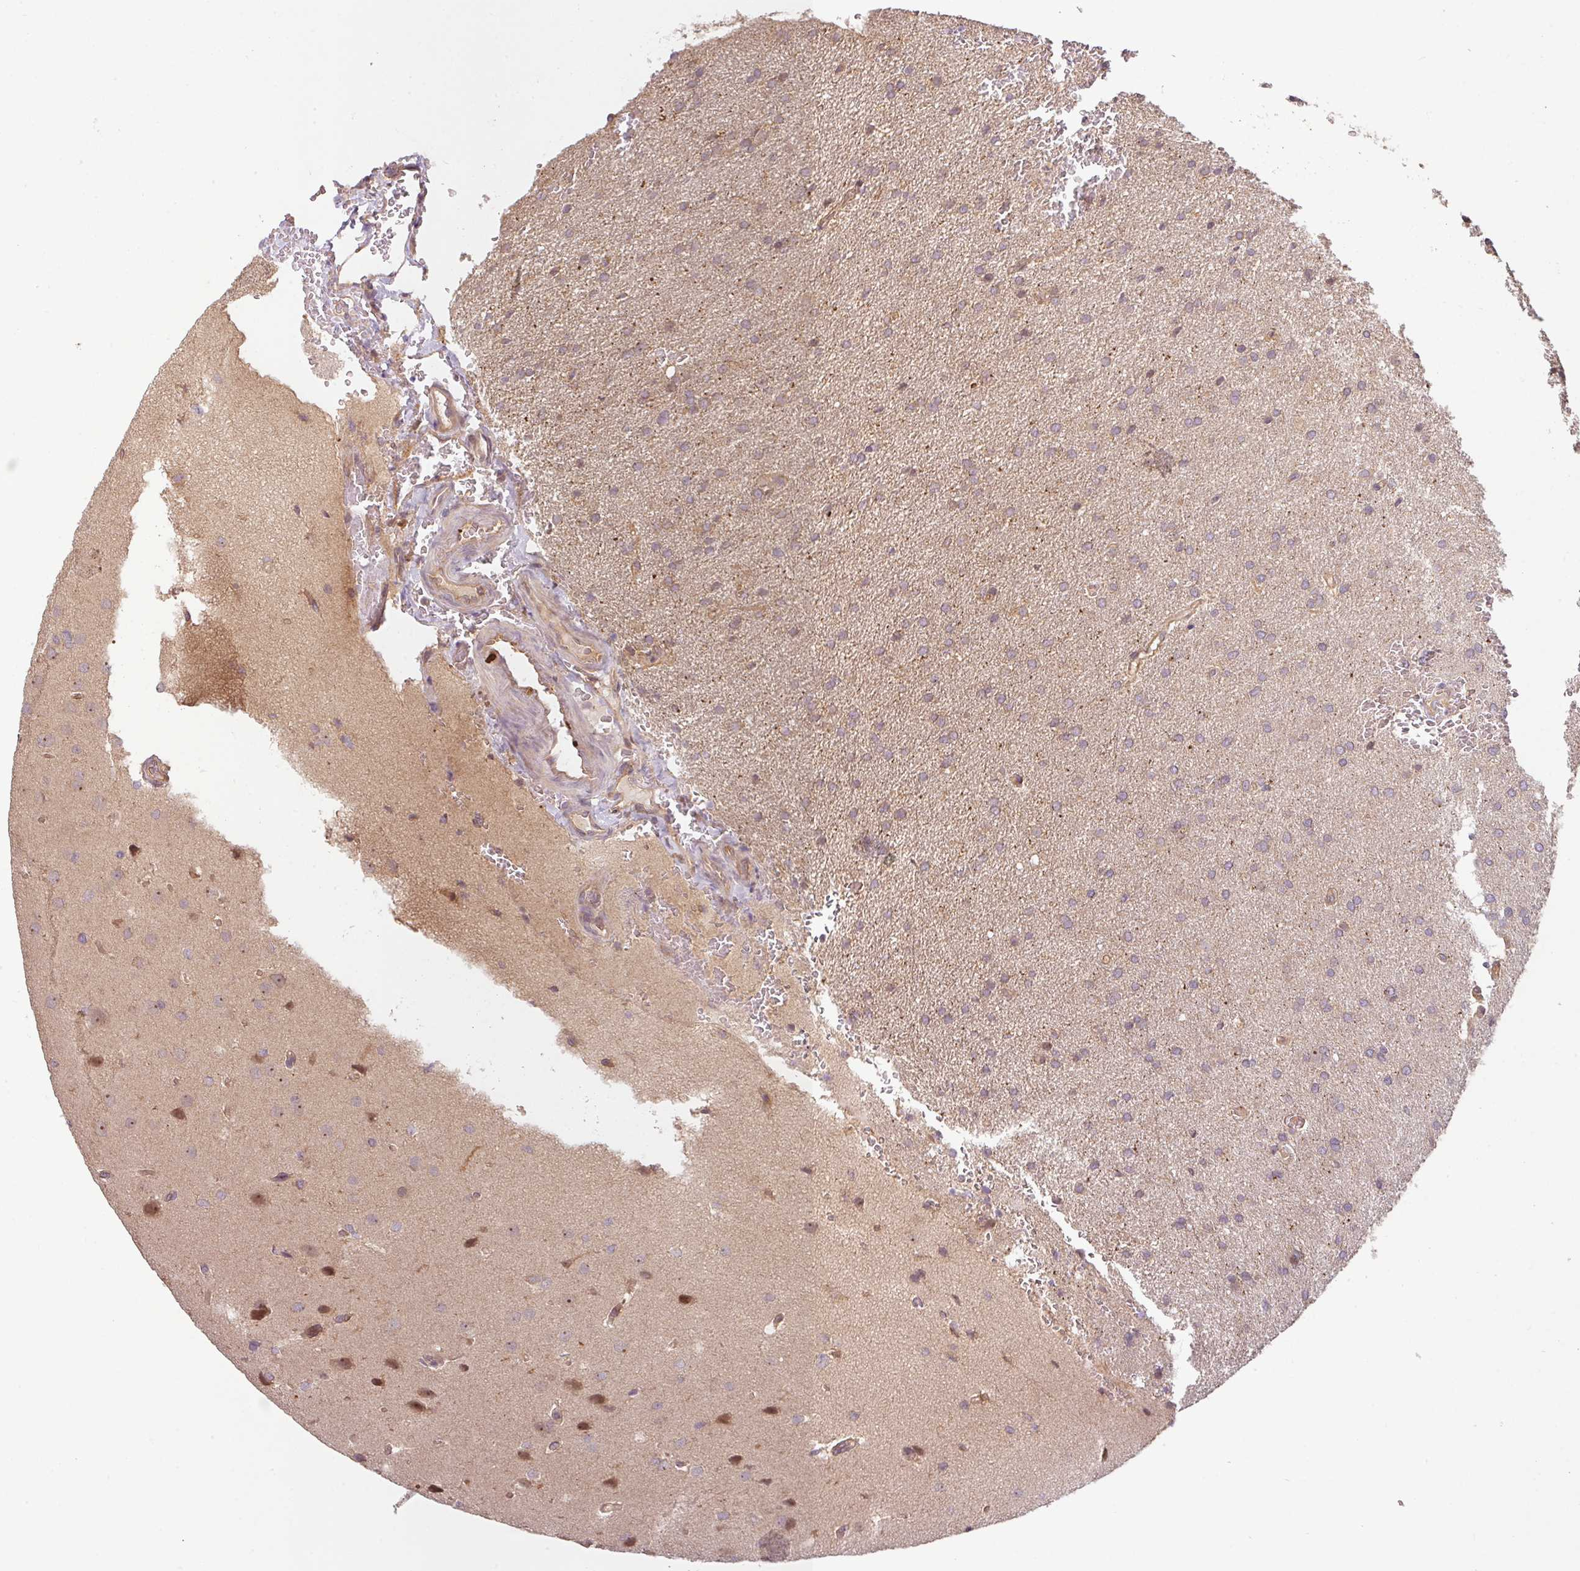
{"staining": {"intensity": "weak", "quantity": "25%-75%", "location": "cytoplasmic/membranous"}, "tissue": "glioma", "cell_type": "Tumor cells", "image_type": "cancer", "snomed": [{"axis": "morphology", "description": "Glioma, malignant, Low grade"}, {"axis": "topography", "description": "Brain"}], "caption": "The micrograph displays immunohistochemical staining of low-grade glioma (malignant). There is weak cytoplasmic/membranous expression is seen in about 25%-75% of tumor cells.", "gene": "RNF31", "patient": {"sex": "female", "age": 33}}